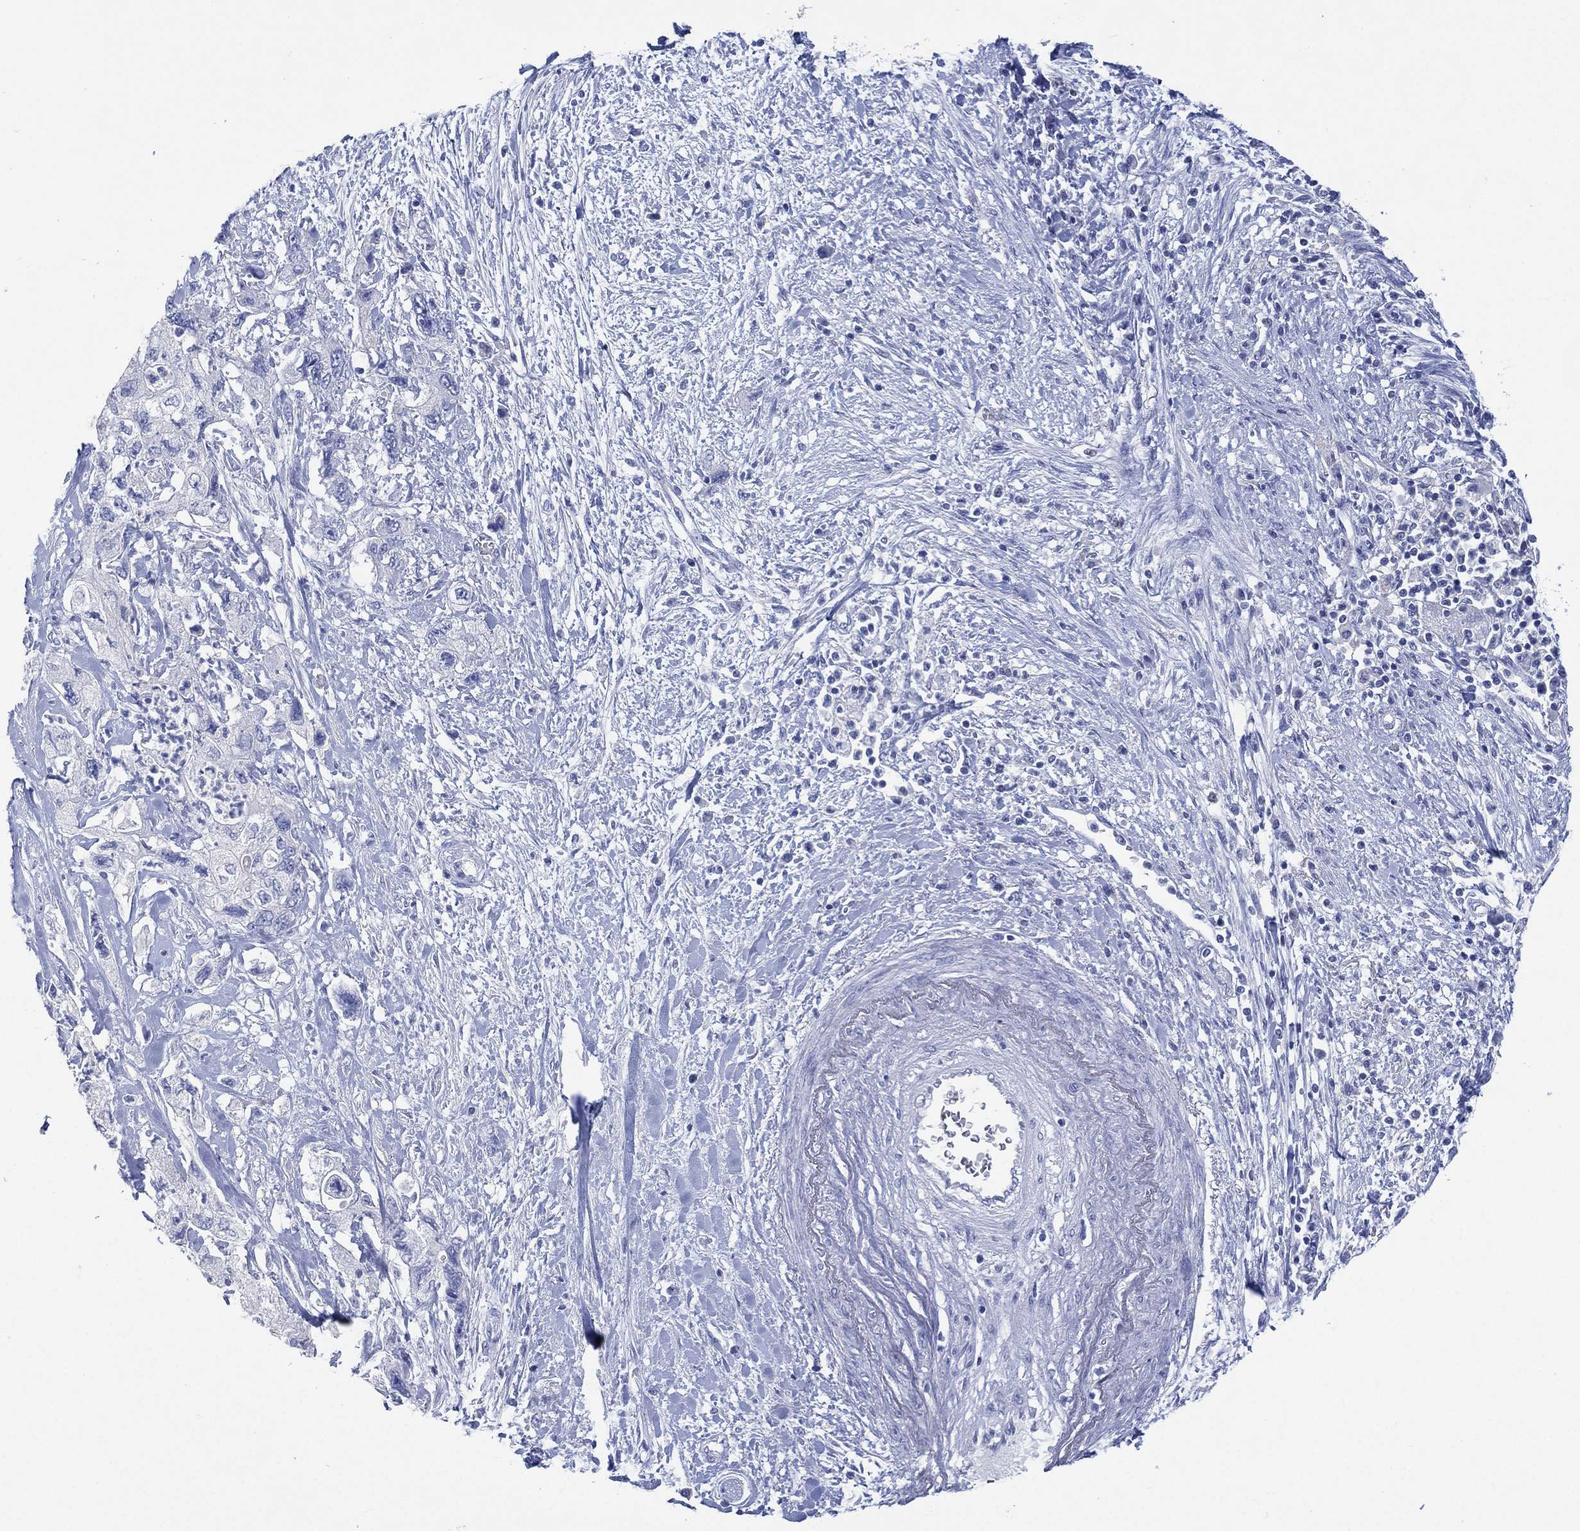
{"staining": {"intensity": "negative", "quantity": "none", "location": "none"}, "tissue": "pancreatic cancer", "cell_type": "Tumor cells", "image_type": "cancer", "snomed": [{"axis": "morphology", "description": "Adenocarcinoma, NOS"}, {"axis": "topography", "description": "Pancreas"}], "caption": "A micrograph of adenocarcinoma (pancreatic) stained for a protein shows no brown staining in tumor cells.", "gene": "FMO1", "patient": {"sex": "female", "age": 73}}